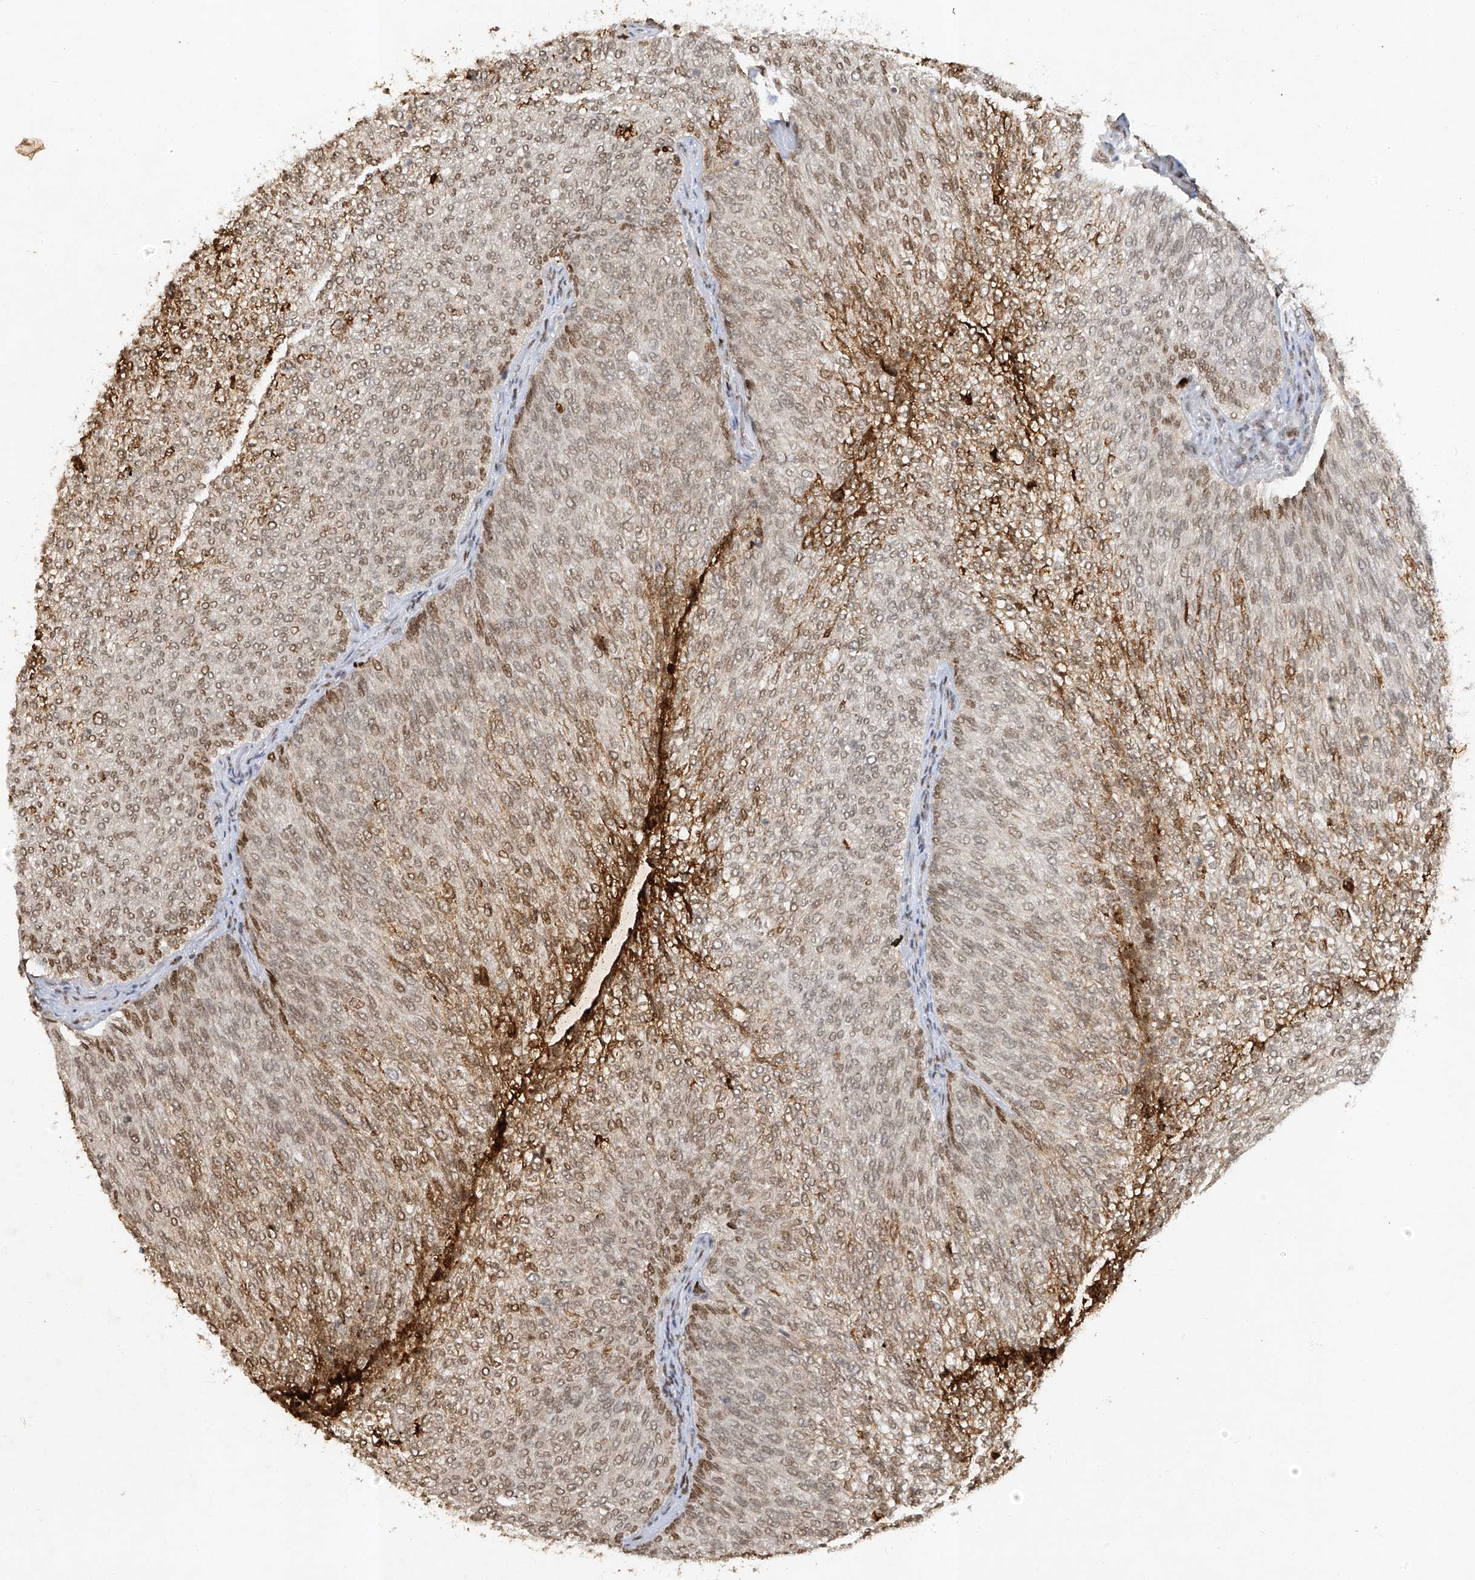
{"staining": {"intensity": "moderate", "quantity": ">75%", "location": "cytoplasmic/membranous,nuclear"}, "tissue": "urothelial cancer", "cell_type": "Tumor cells", "image_type": "cancer", "snomed": [{"axis": "morphology", "description": "Urothelial carcinoma, Low grade"}, {"axis": "topography", "description": "Urinary bladder"}], "caption": "Protein staining by immunohistochemistry displays moderate cytoplasmic/membranous and nuclear staining in approximately >75% of tumor cells in low-grade urothelial carcinoma.", "gene": "ATRIP", "patient": {"sex": "female", "age": 79}}